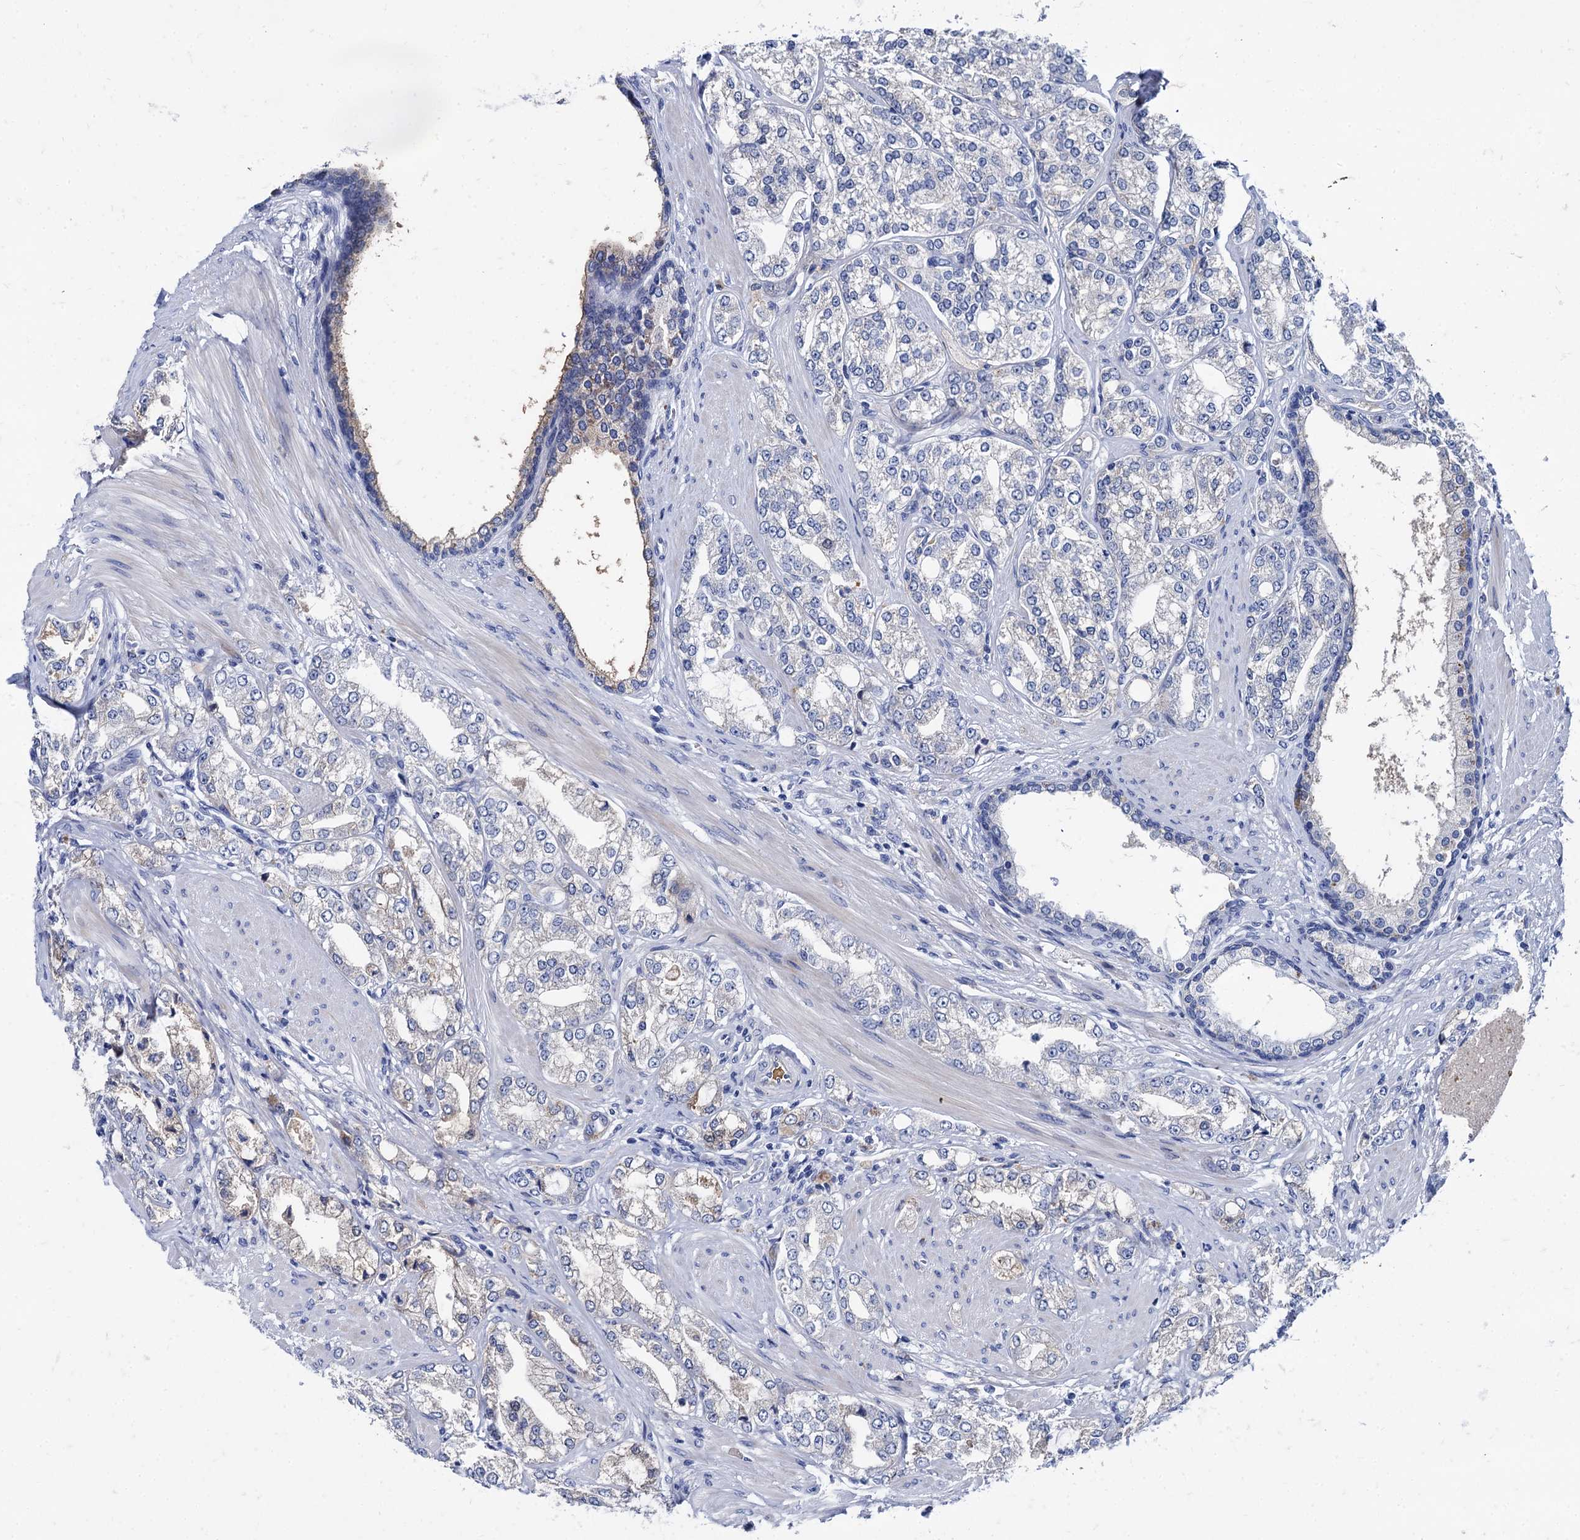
{"staining": {"intensity": "negative", "quantity": "none", "location": "none"}, "tissue": "prostate cancer", "cell_type": "Tumor cells", "image_type": "cancer", "snomed": [{"axis": "morphology", "description": "Adenocarcinoma, High grade"}, {"axis": "topography", "description": "Prostate"}], "caption": "Immunohistochemical staining of prostate cancer demonstrates no significant positivity in tumor cells.", "gene": "TMEM72", "patient": {"sex": "male", "age": 73}}